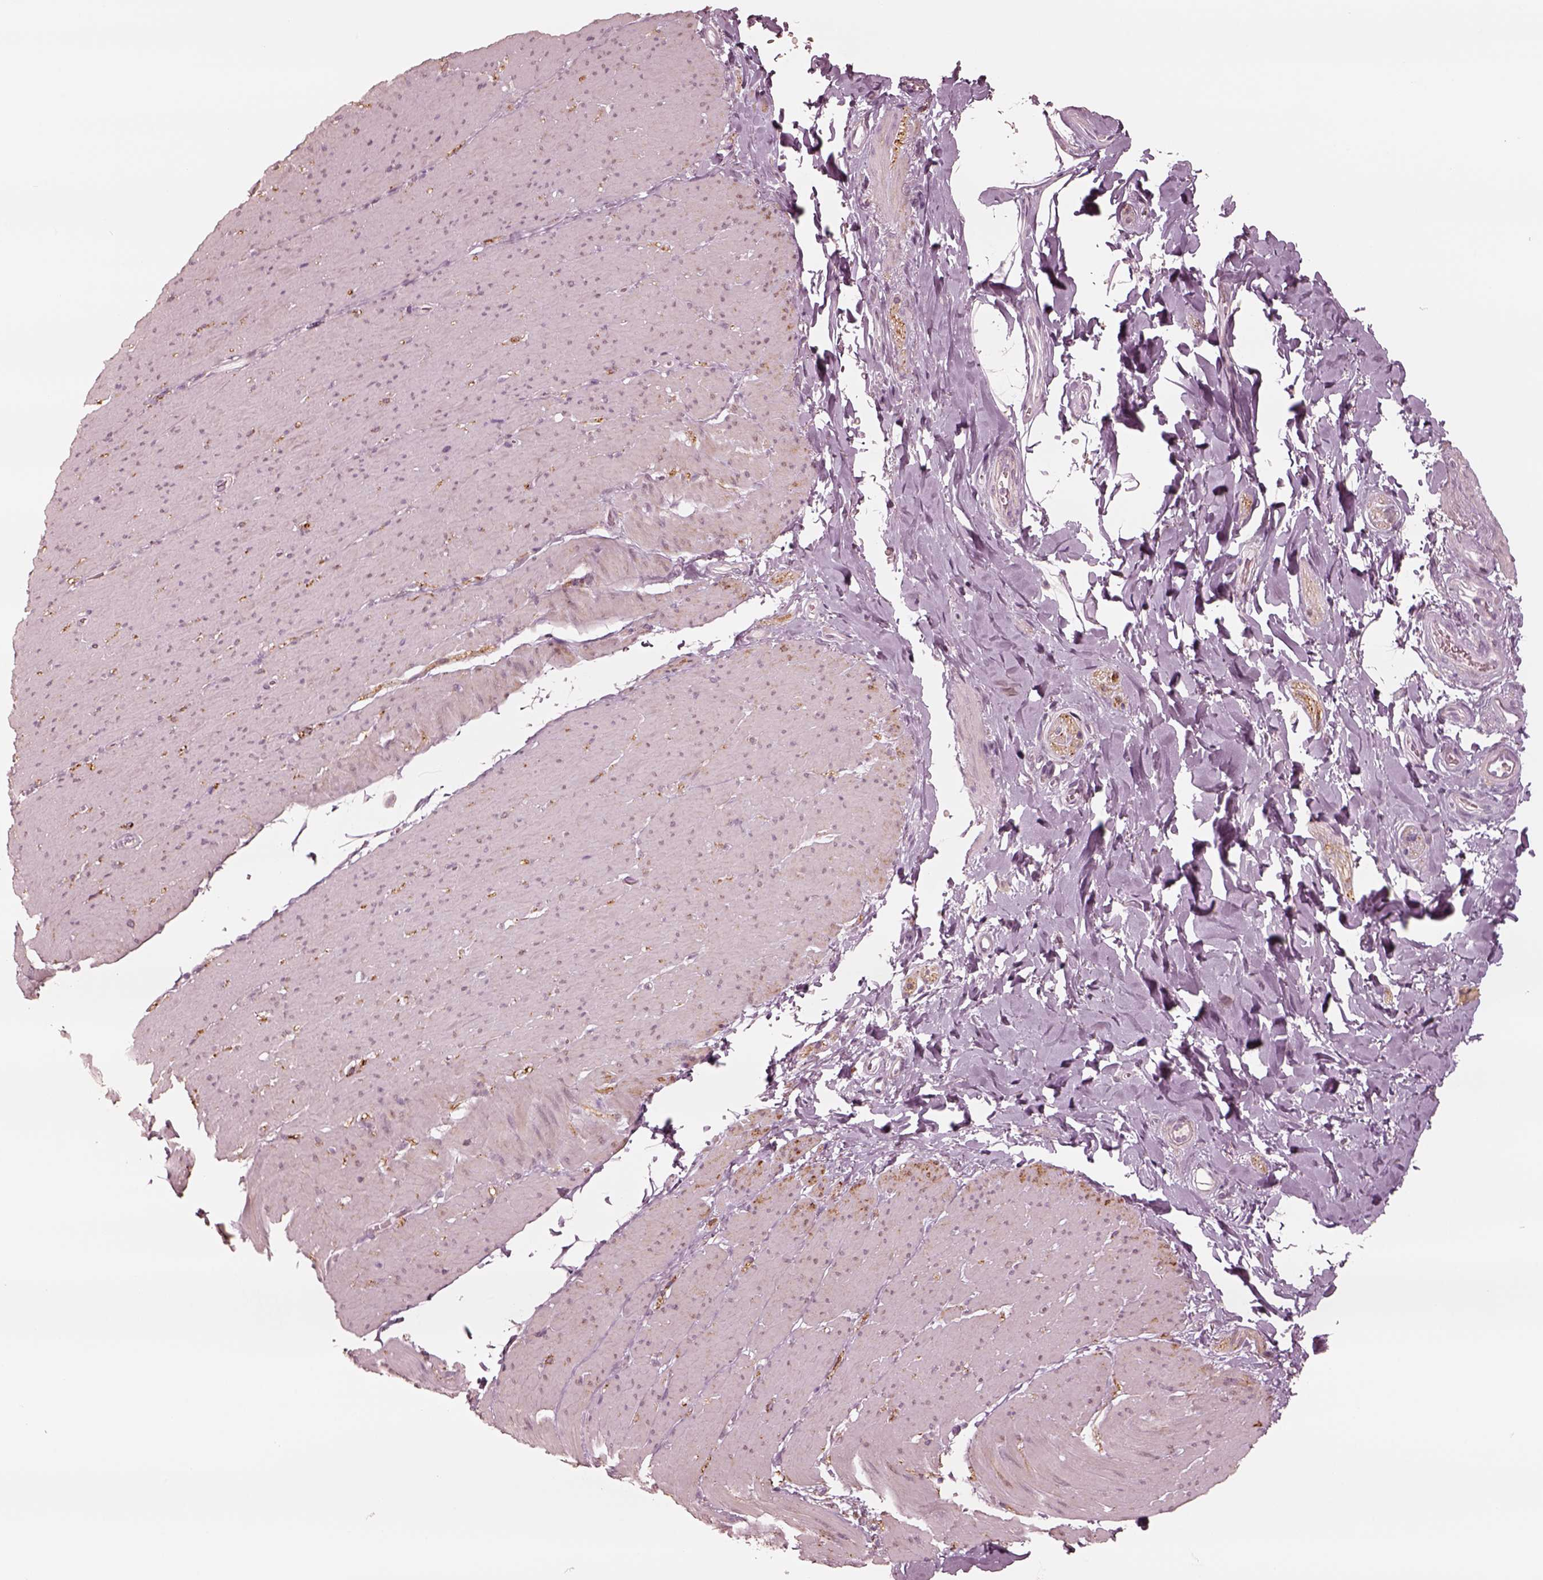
{"staining": {"intensity": "negative", "quantity": "none", "location": "none"}, "tissue": "smooth muscle", "cell_type": "Smooth muscle cells", "image_type": "normal", "snomed": [{"axis": "morphology", "description": "Normal tissue, NOS"}, {"axis": "topography", "description": "Smooth muscle"}, {"axis": "topography", "description": "Rectum"}], "caption": "Immunohistochemistry of unremarkable smooth muscle displays no staining in smooth muscle cells. (DAB IHC visualized using brightfield microscopy, high magnification).", "gene": "DNAAF9", "patient": {"sex": "male", "age": 53}}